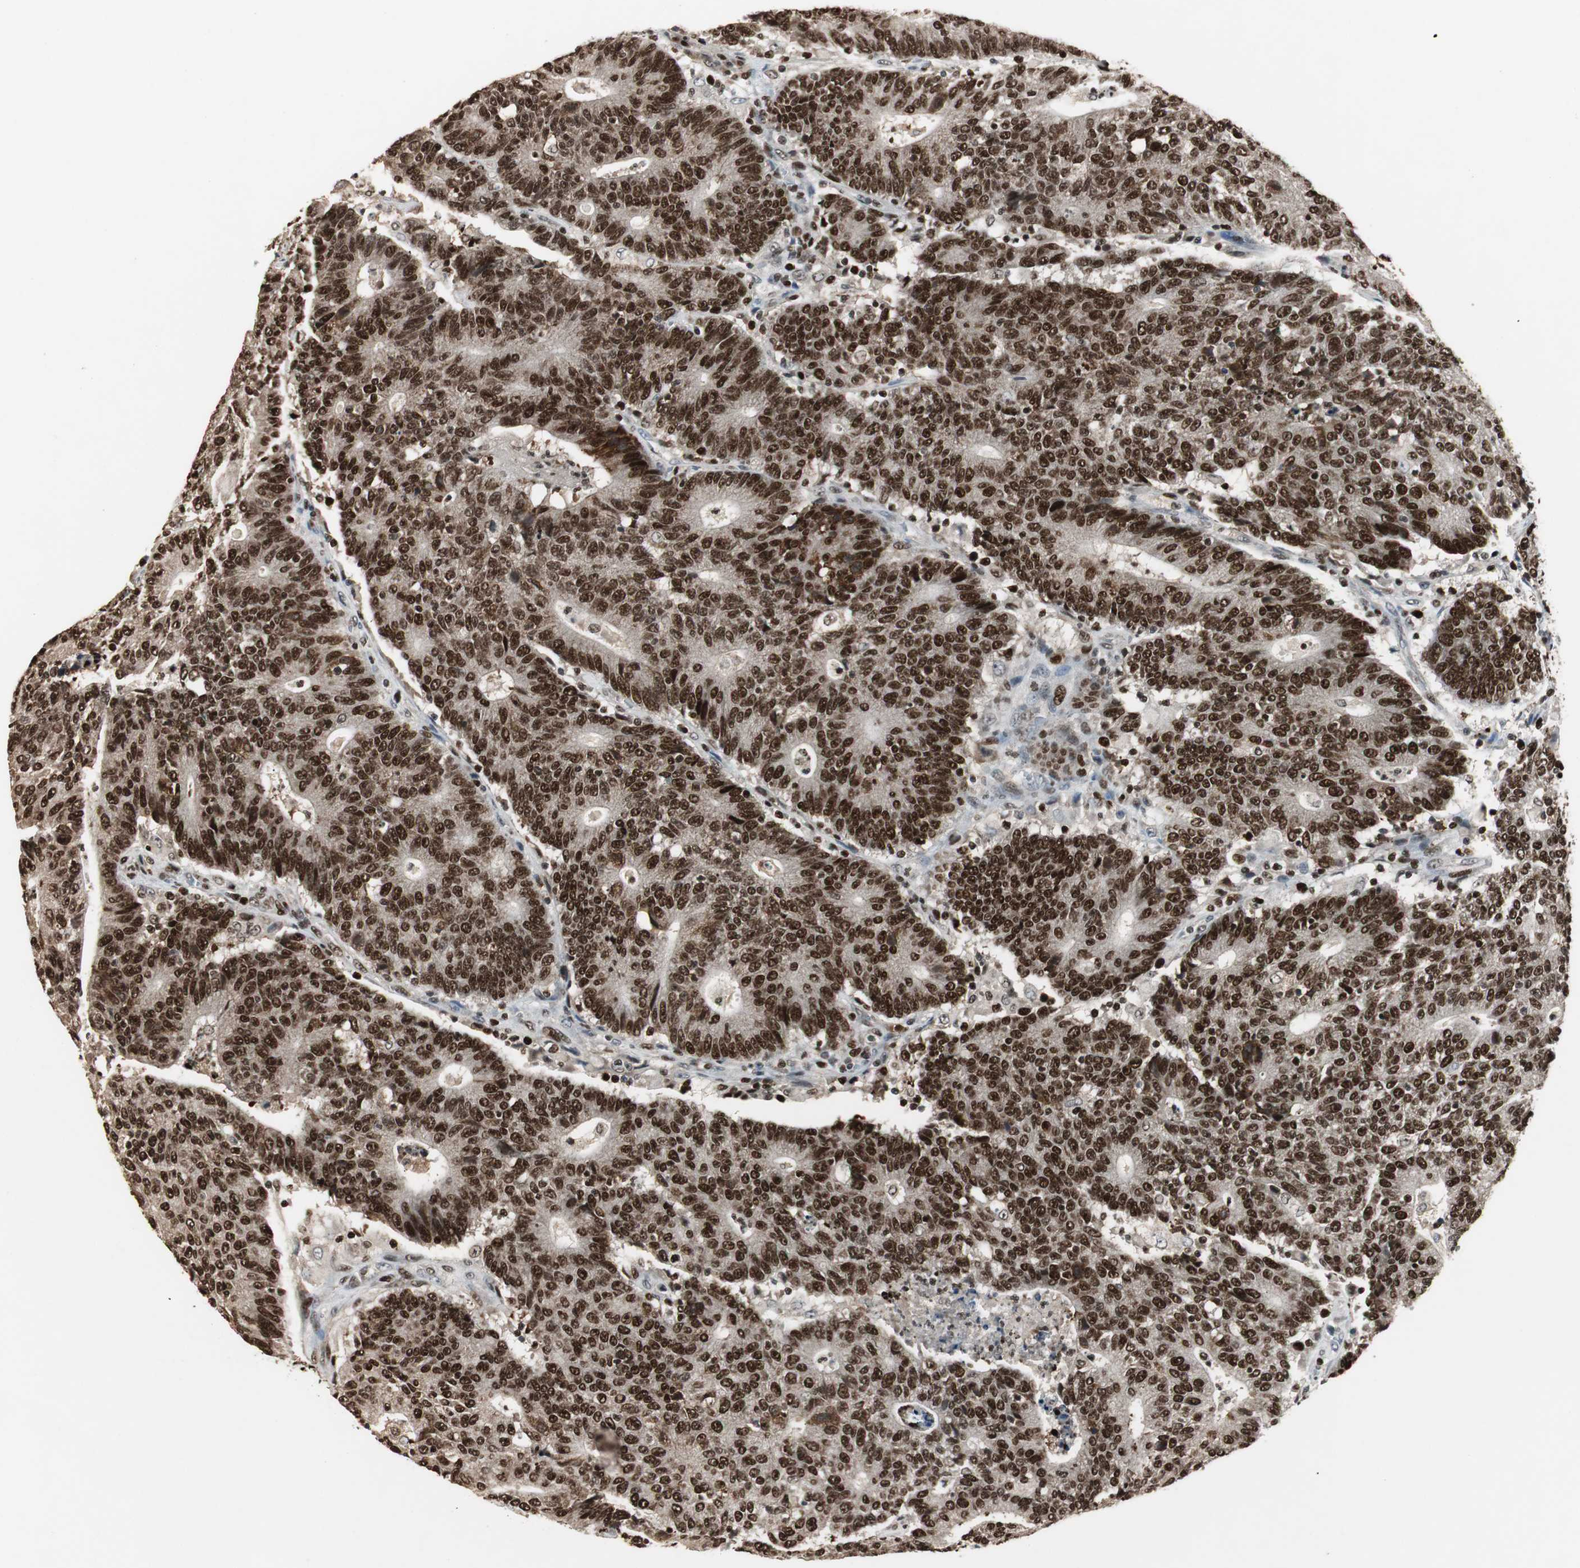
{"staining": {"intensity": "strong", "quantity": ">75%", "location": "nuclear"}, "tissue": "colorectal cancer", "cell_type": "Tumor cells", "image_type": "cancer", "snomed": [{"axis": "morphology", "description": "Normal tissue, NOS"}, {"axis": "morphology", "description": "Adenocarcinoma, NOS"}, {"axis": "topography", "description": "Colon"}], "caption": "This photomicrograph demonstrates colorectal adenocarcinoma stained with immunohistochemistry (IHC) to label a protein in brown. The nuclear of tumor cells show strong positivity for the protein. Nuclei are counter-stained blue.", "gene": "FEN1", "patient": {"sex": "female", "age": 75}}